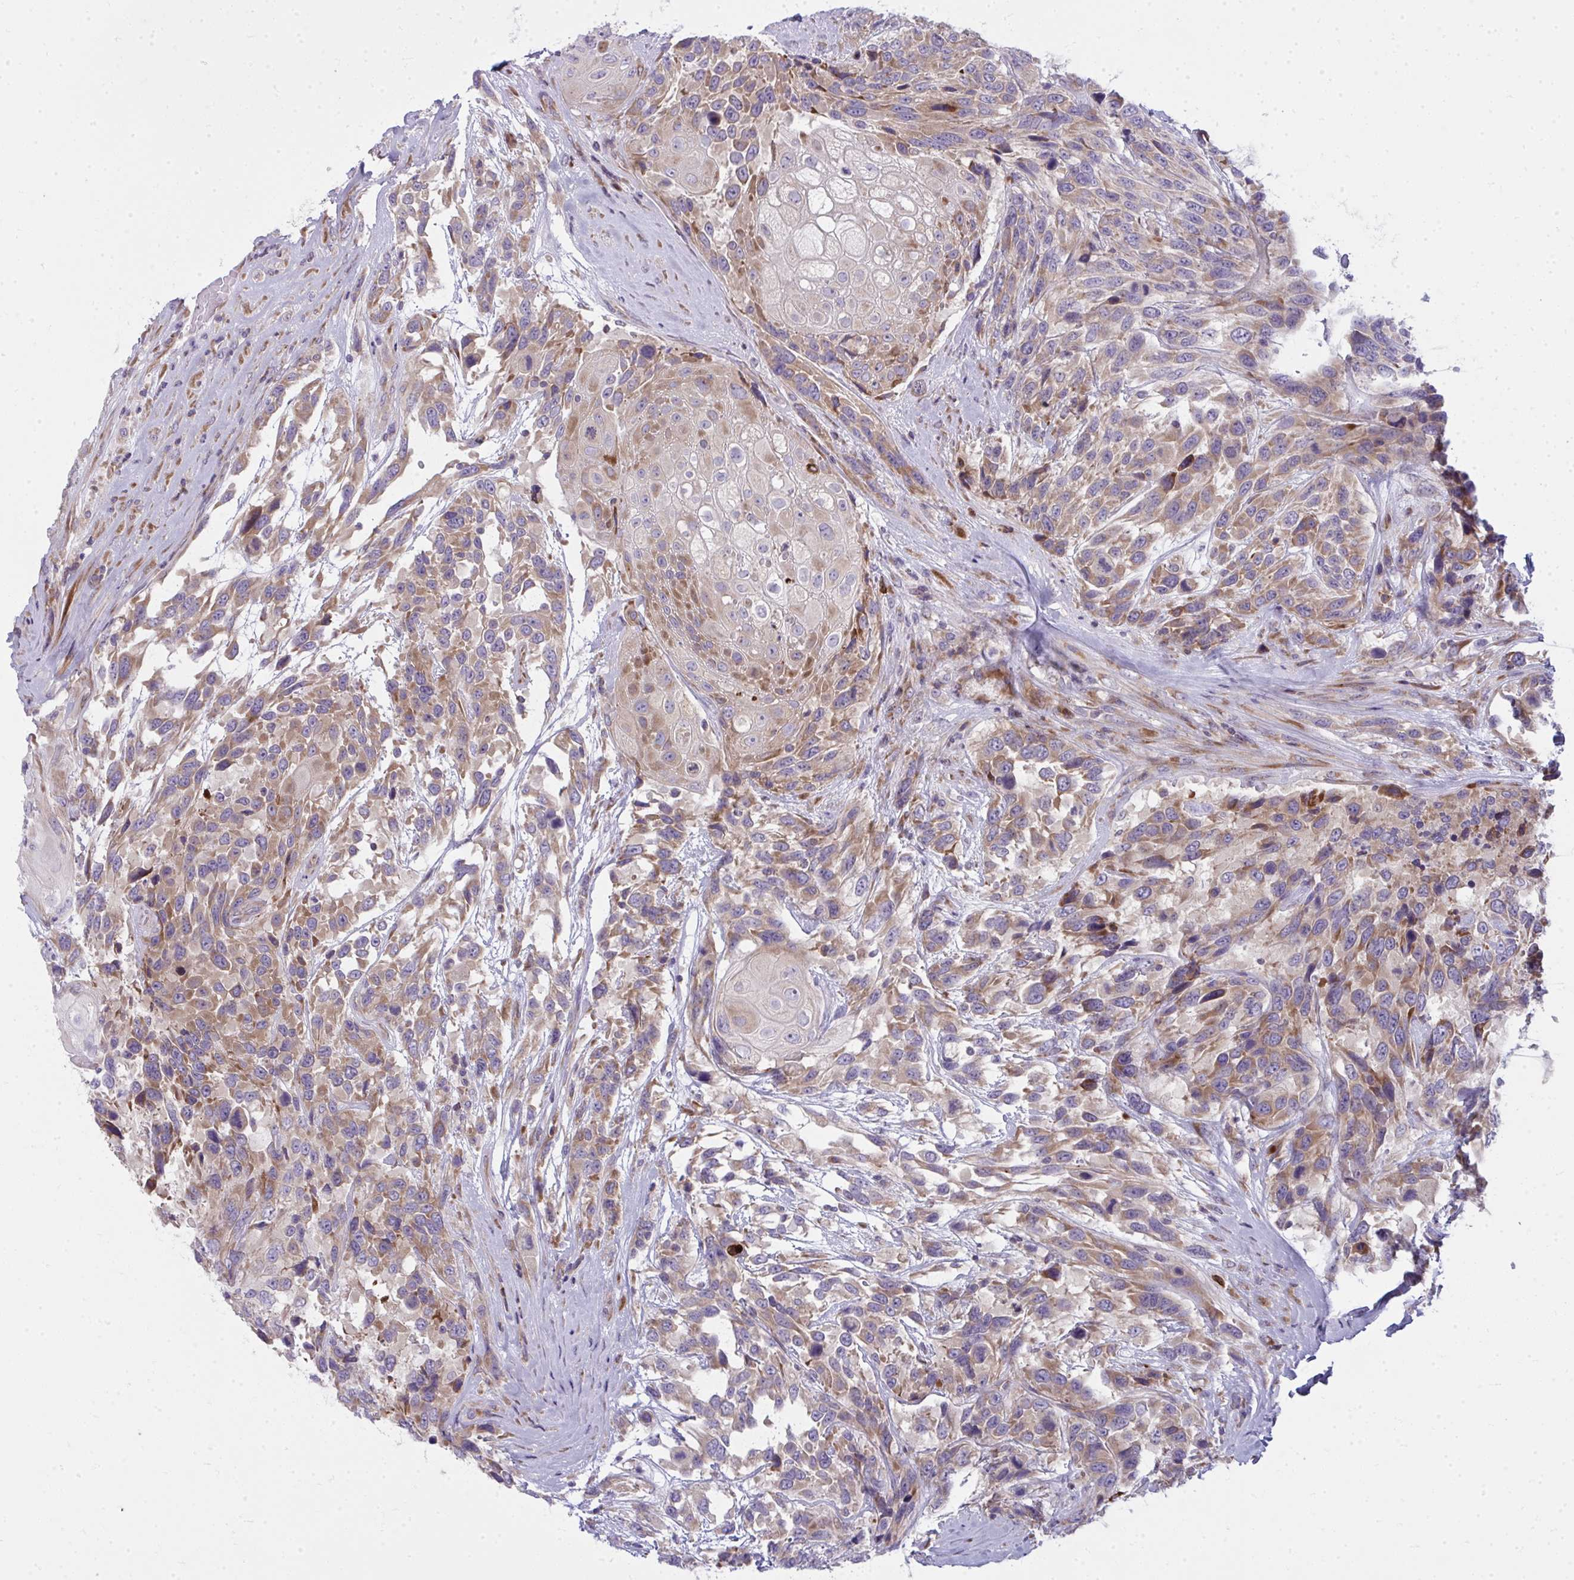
{"staining": {"intensity": "moderate", "quantity": ">75%", "location": "cytoplasmic/membranous"}, "tissue": "urothelial cancer", "cell_type": "Tumor cells", "image_type": "cancer", "snomed": [{"axis": "morphology", "description": "Urothelial carcinoma, High grade"}, {"axis": "topography", "description": "Urinary bladder"}], "caption": "Brown immunohistochemical staining in human urothelial cancer shows moderate cytoplasmic/membranous expression in about >75% of tumor cells.", "gene": "GFPT2", "patient": {"sex": "female", "age": 70}}